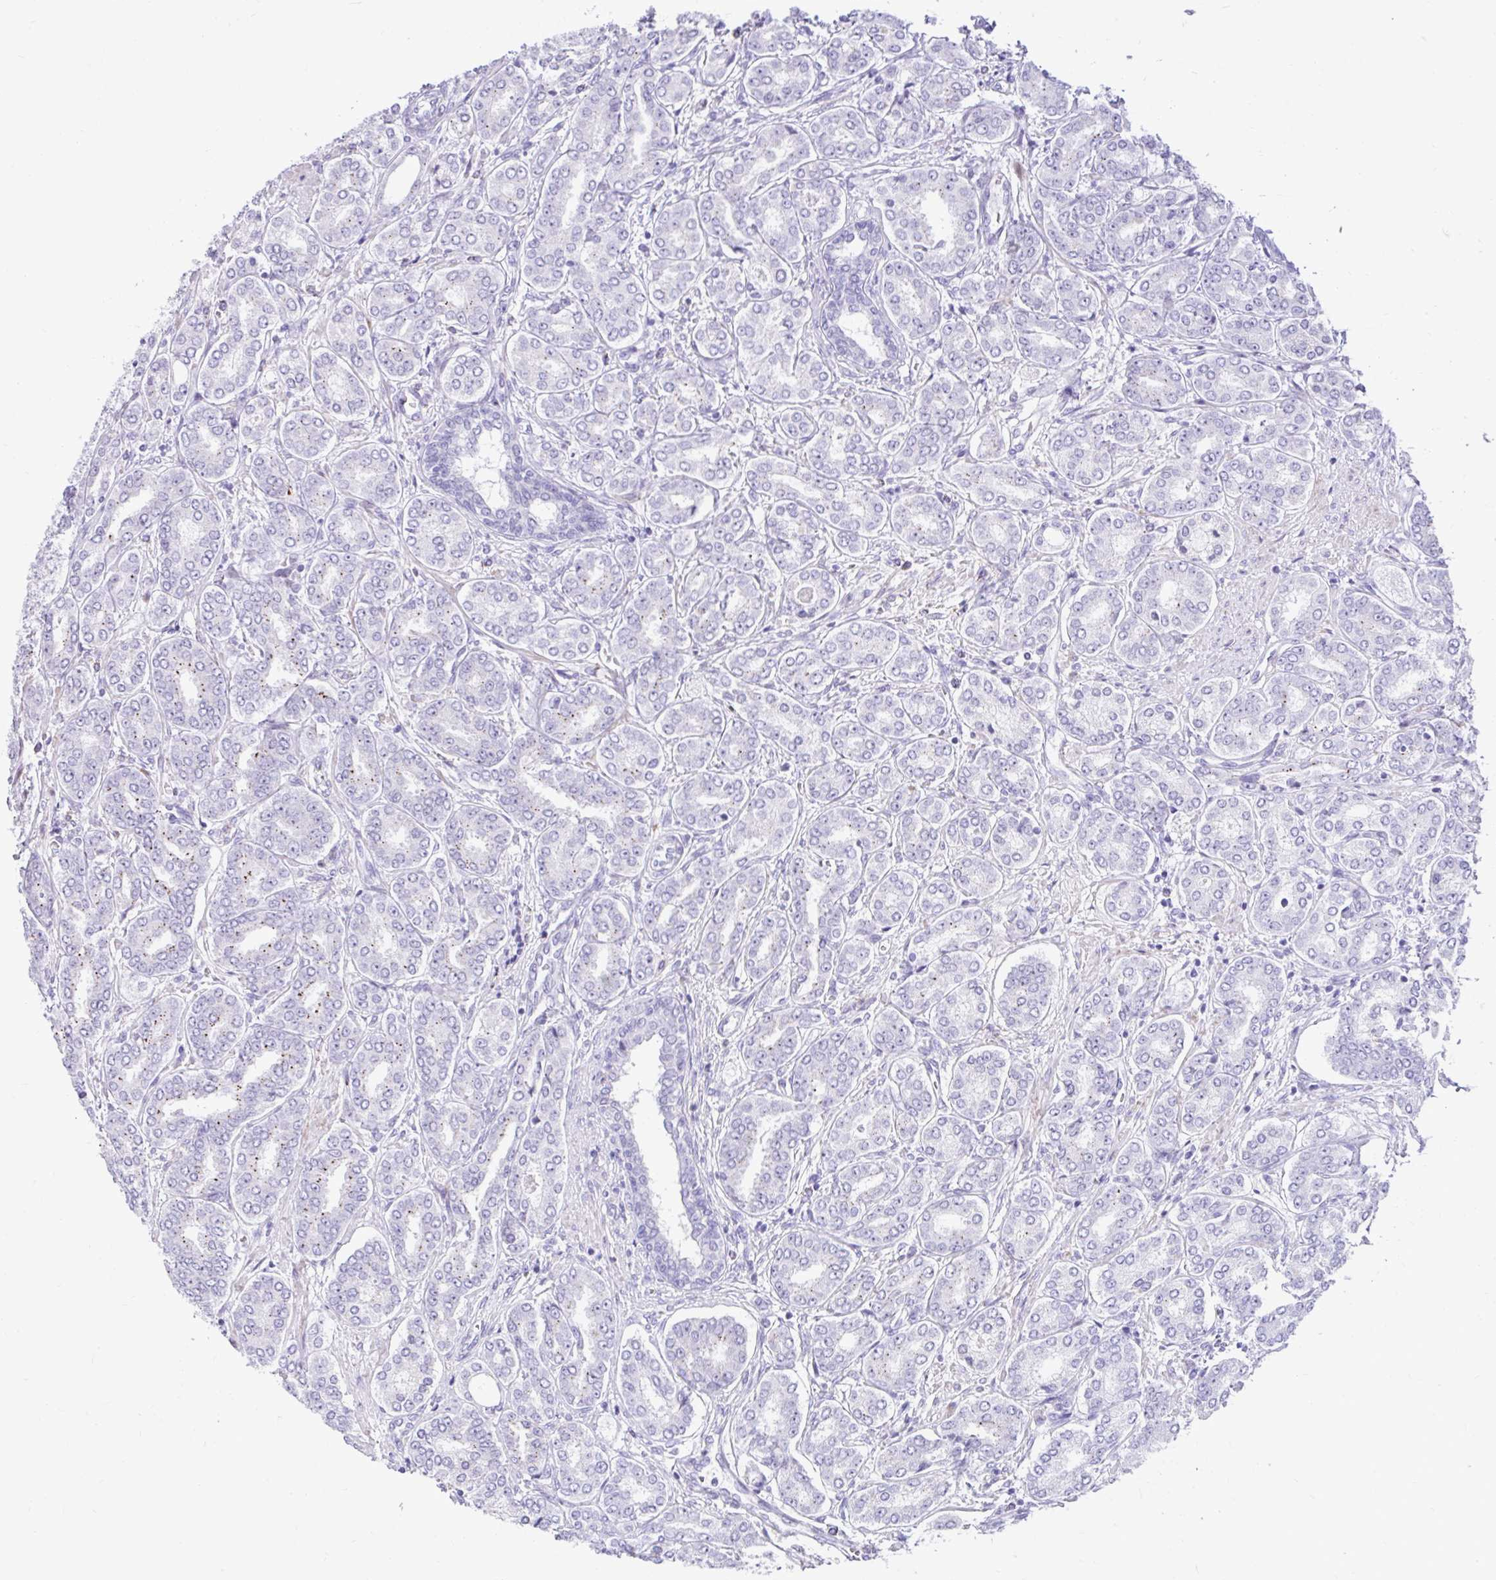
{"staining": {"intensity": "negative", "quantity": "none", "location": "none"}, "tissue": "prostate cancer", "cell_type": "Tumor cells", "image_type": "cancer", "snomed": [{"axis": "morphology", "description": "Adenocarcinoma, High grade"}, {"axis": "topography", "description": "Prostate"}], "caption": "IHC of prostate adenocarcinoma (high-grade) demonstrates no expression in tumor cells. (Immunohistochemistry, brightfield microscopy, high magnification).", "gene": "NHLH2", "patient": {"sex": "male", "age": 72}}